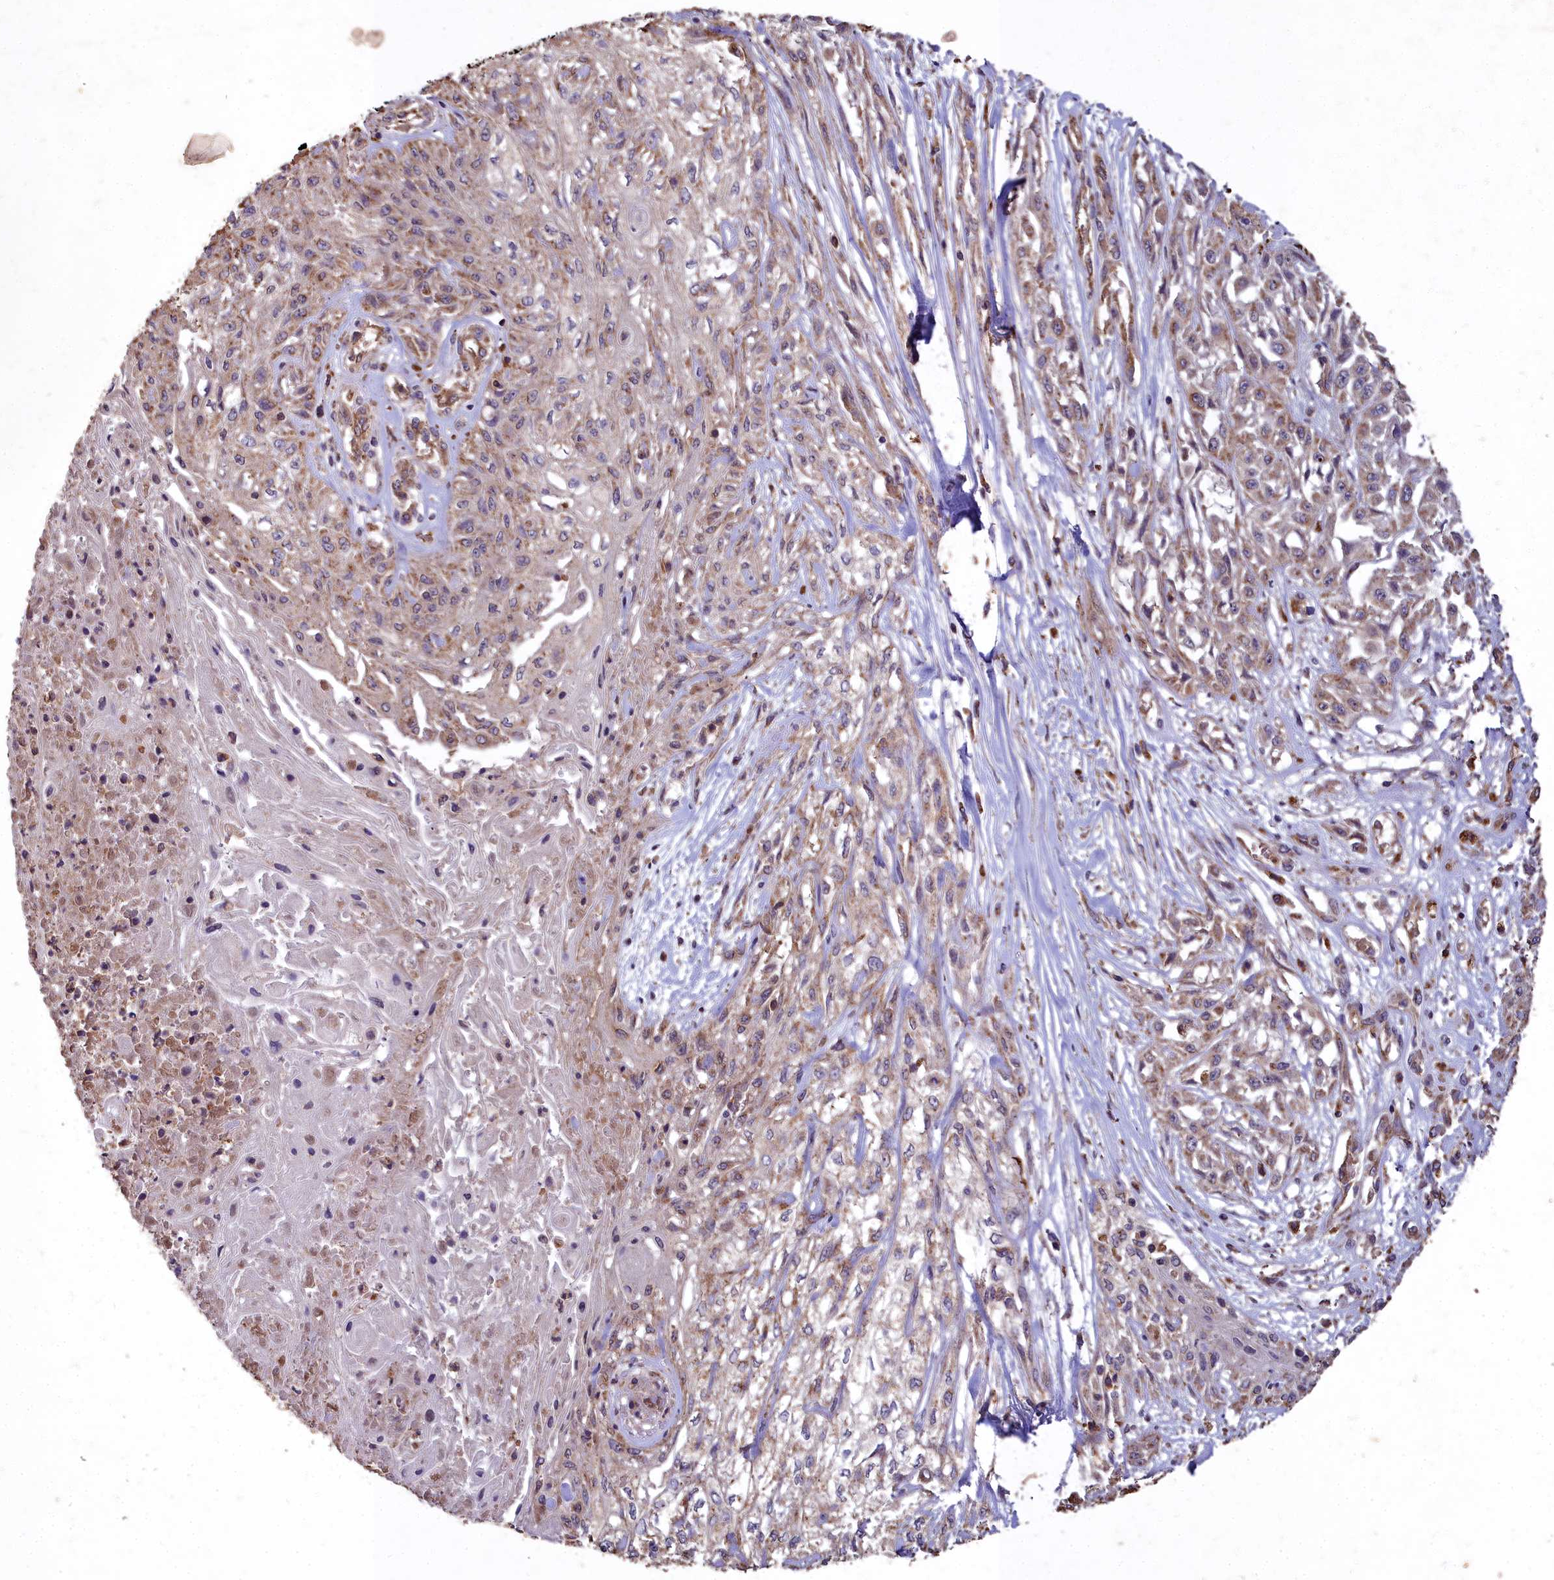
{"staining": {"intensity": "moderate", "quantity": "25%-75%", "location": "cytoplasmic/membranous"}, "tissue": "skin cancer", "cell_type": "Tumor cells", "image_type": "cancer", "snomed": [{"axis": "morphology", "description": "Squamous cell carcinoma, NOS"}, {"axis": "morphology", "description": "Squamous cell carcinoma, metastatic, NOS"}, {"axis": "topography", "description": "Skin"}, {"axis": "topography", "description": "Lymph node"}], "caption": "An IHC image of tumor tissue is shown. Protein staining in brown highlights moderate cytoplasmic/membranous positivity in skin cancer within tumor cells.", "gene": "CEMIP2", "patient": {"sex": "male", "age": 75}}